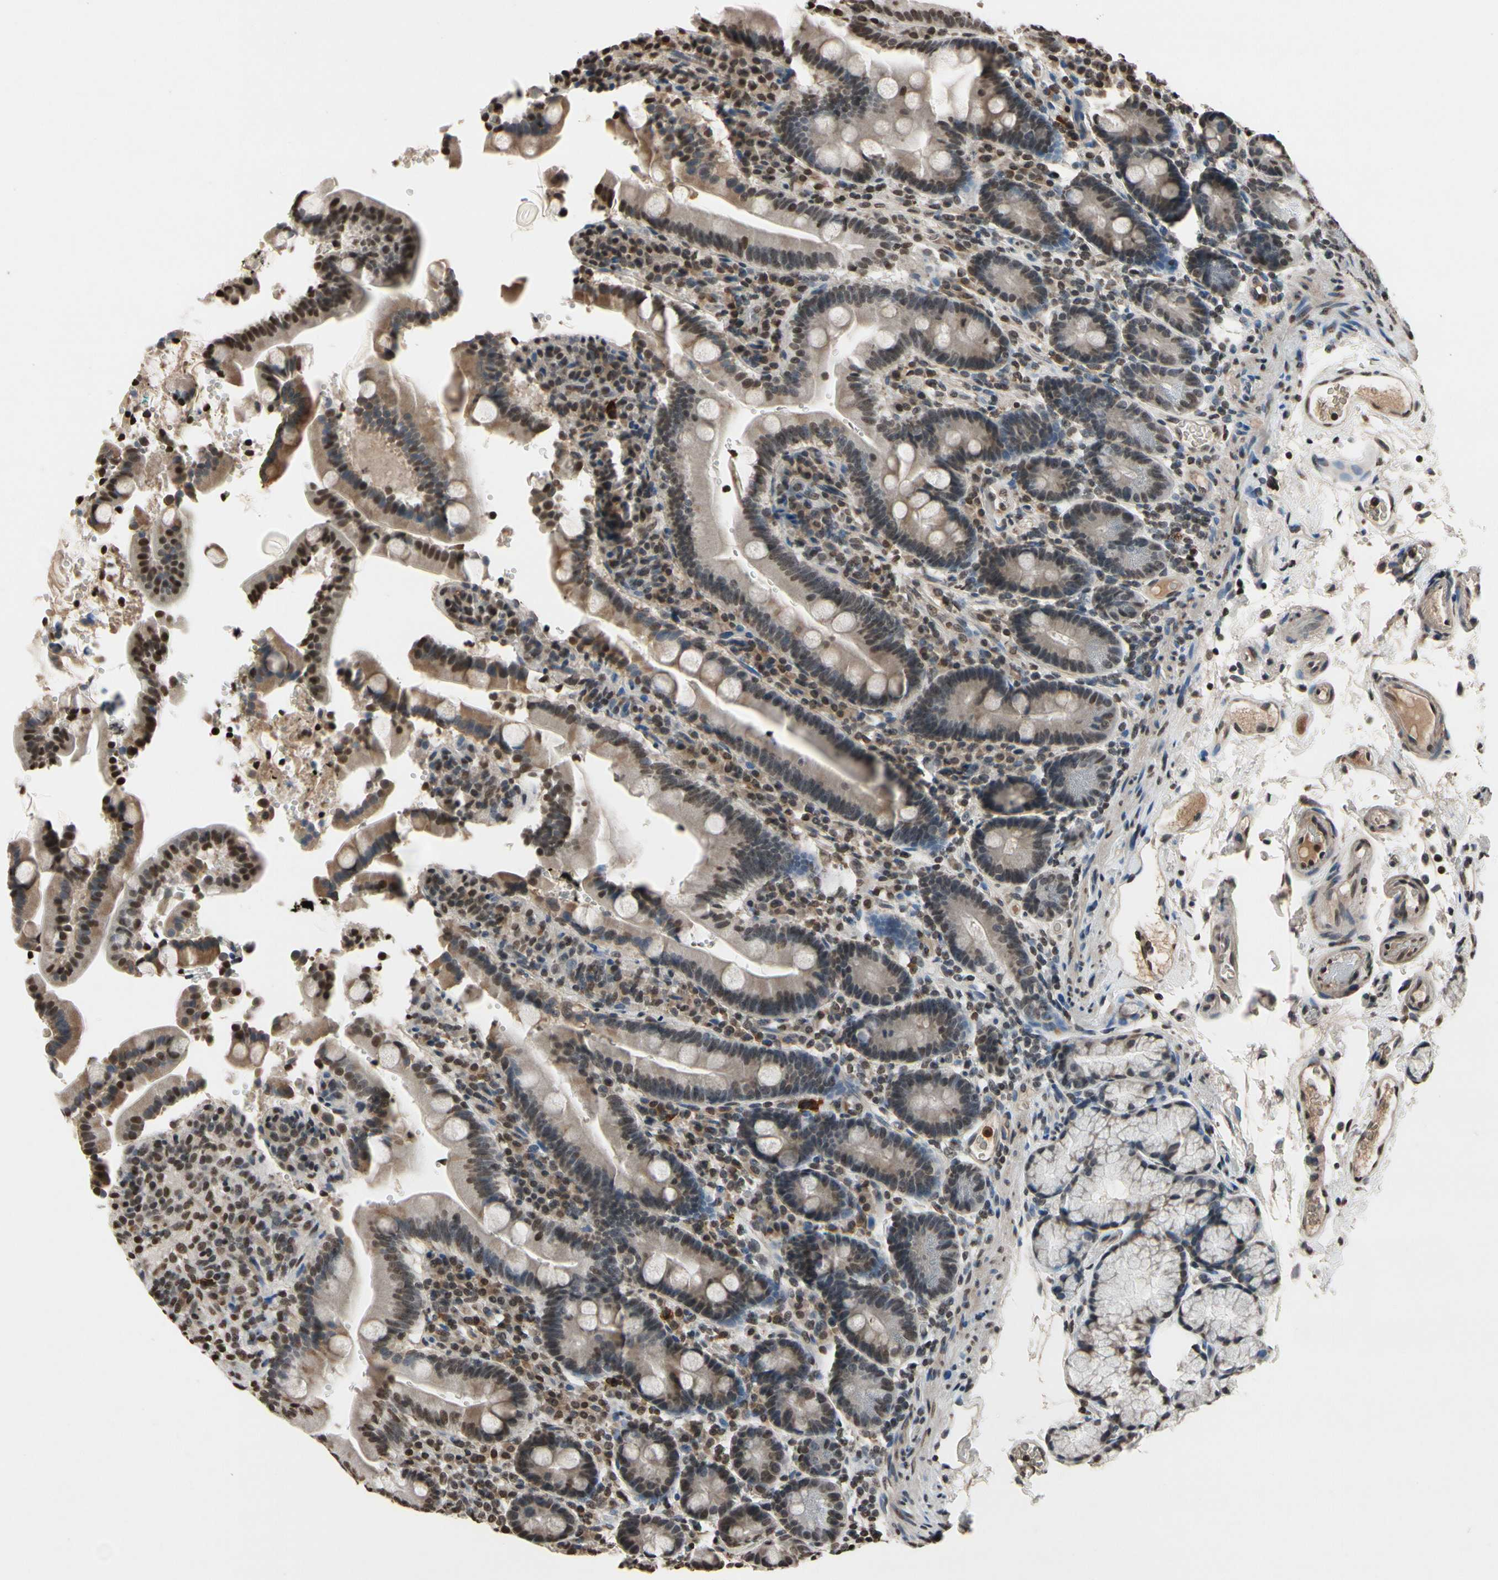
{"staining": {"intensity": "strong", "quantity": ">75%", "location": "nuclear"}, "tissue": "duodenum", "cell_type": "Glandular cells", "image_type": "normal", "snomed": [{"axis": "morphology", "description": "Normal tissue, NOS"}, {"axis": "topography", "description": "Small intestine, NOS"}], "caption": "High-magnification brightfield microscopy of normal duodenum stained with DAB (3,3'-diaminobenzidine) (brown) and counterstained with hematoxylin (blue). glandular cells exhibit strong nuclear positivity is present in about>75% of cells. (Brightfield microscopy of DAB IHC at high magnification).", "gene": "HIPK2", "patient": {"sex": "female", "age": 71}}